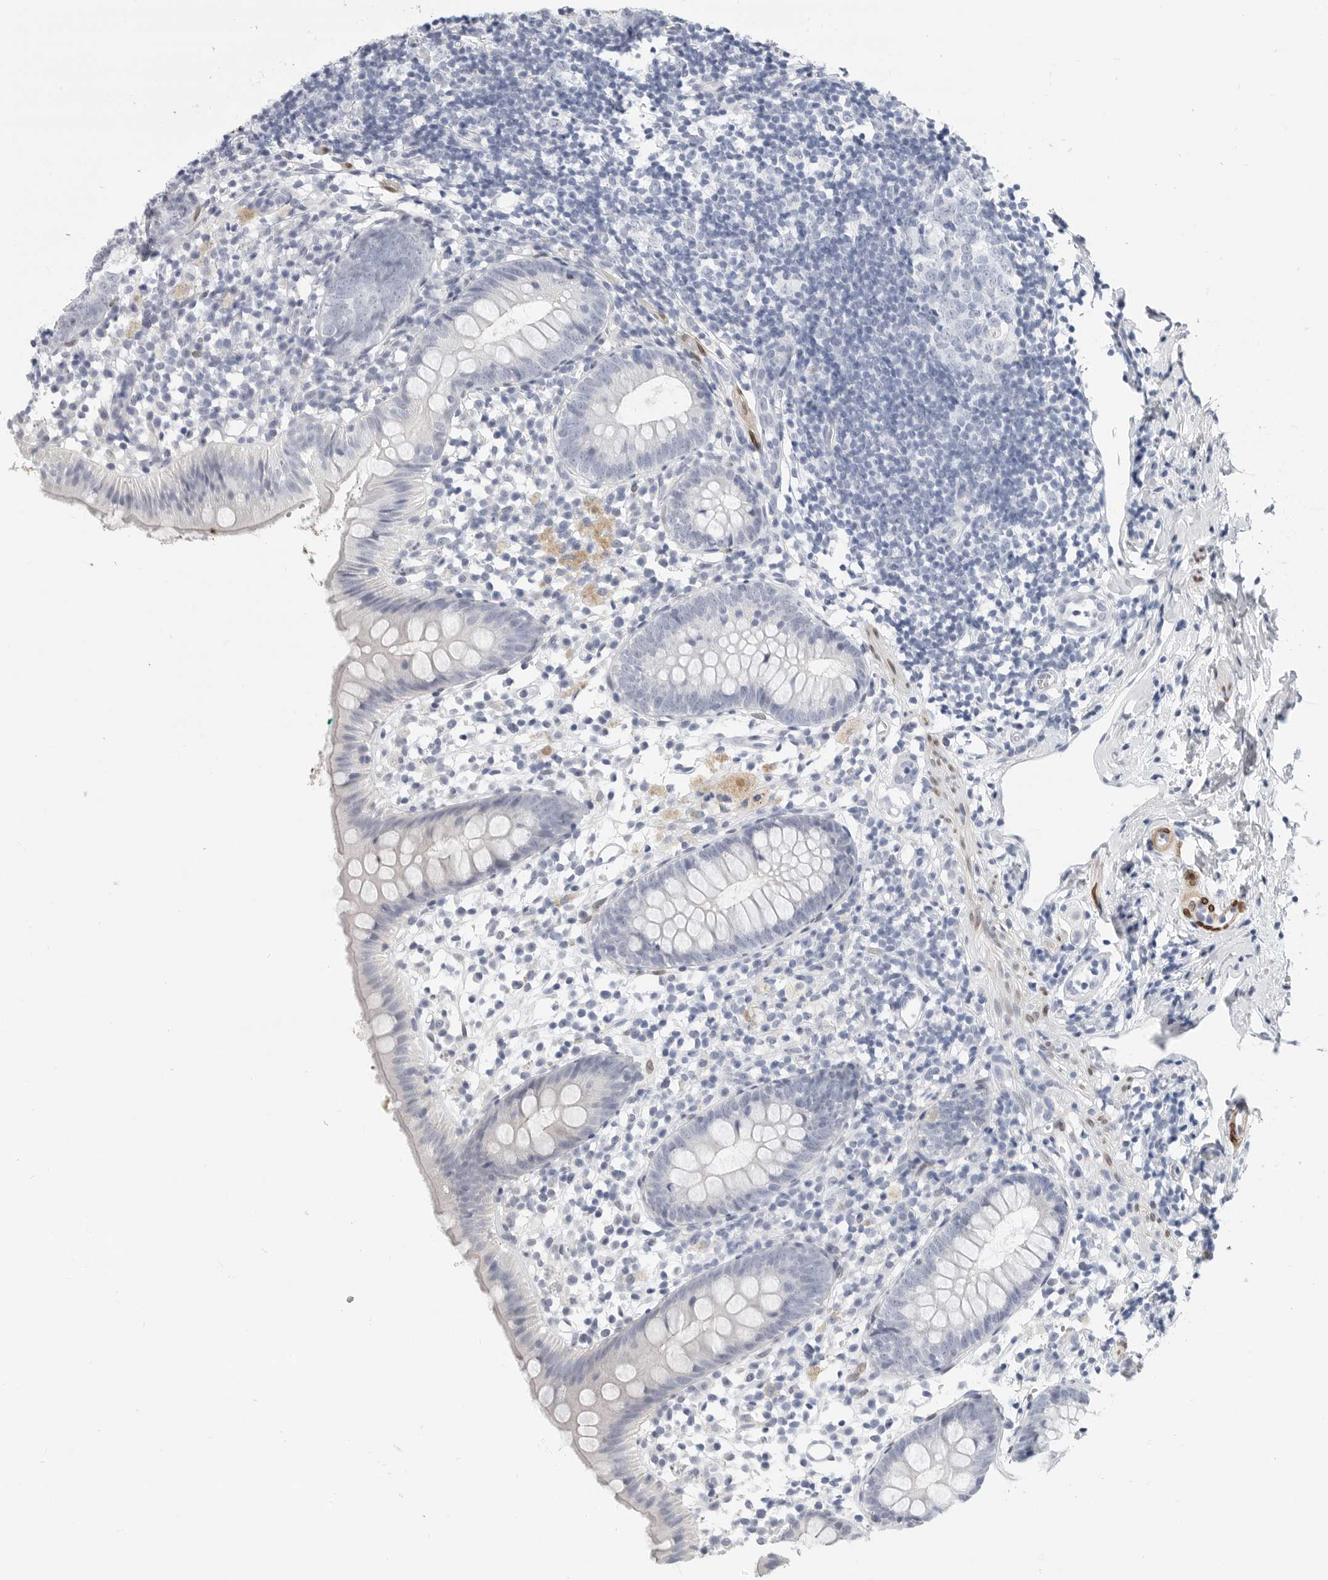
{"staining": {"intensity": "negative", "quantity": "none", "location": "none"}, "tissue": "appendix", "cell_type": "Glandular cells", "image_type": "normal", "snomed": [{"axis": "morphology", "description": "Normal tissue, NOS"}, {"axis": "topography", "description": "Appendix"}], "caption": "High power microscopy photomicrograph of an immunohistochemistry (IHC) histopathology image of unremarkable appendix, revealing no significant expression in glandular cells.", "gene": "PLN", "patient": {"sex": "female", "age": 20}}